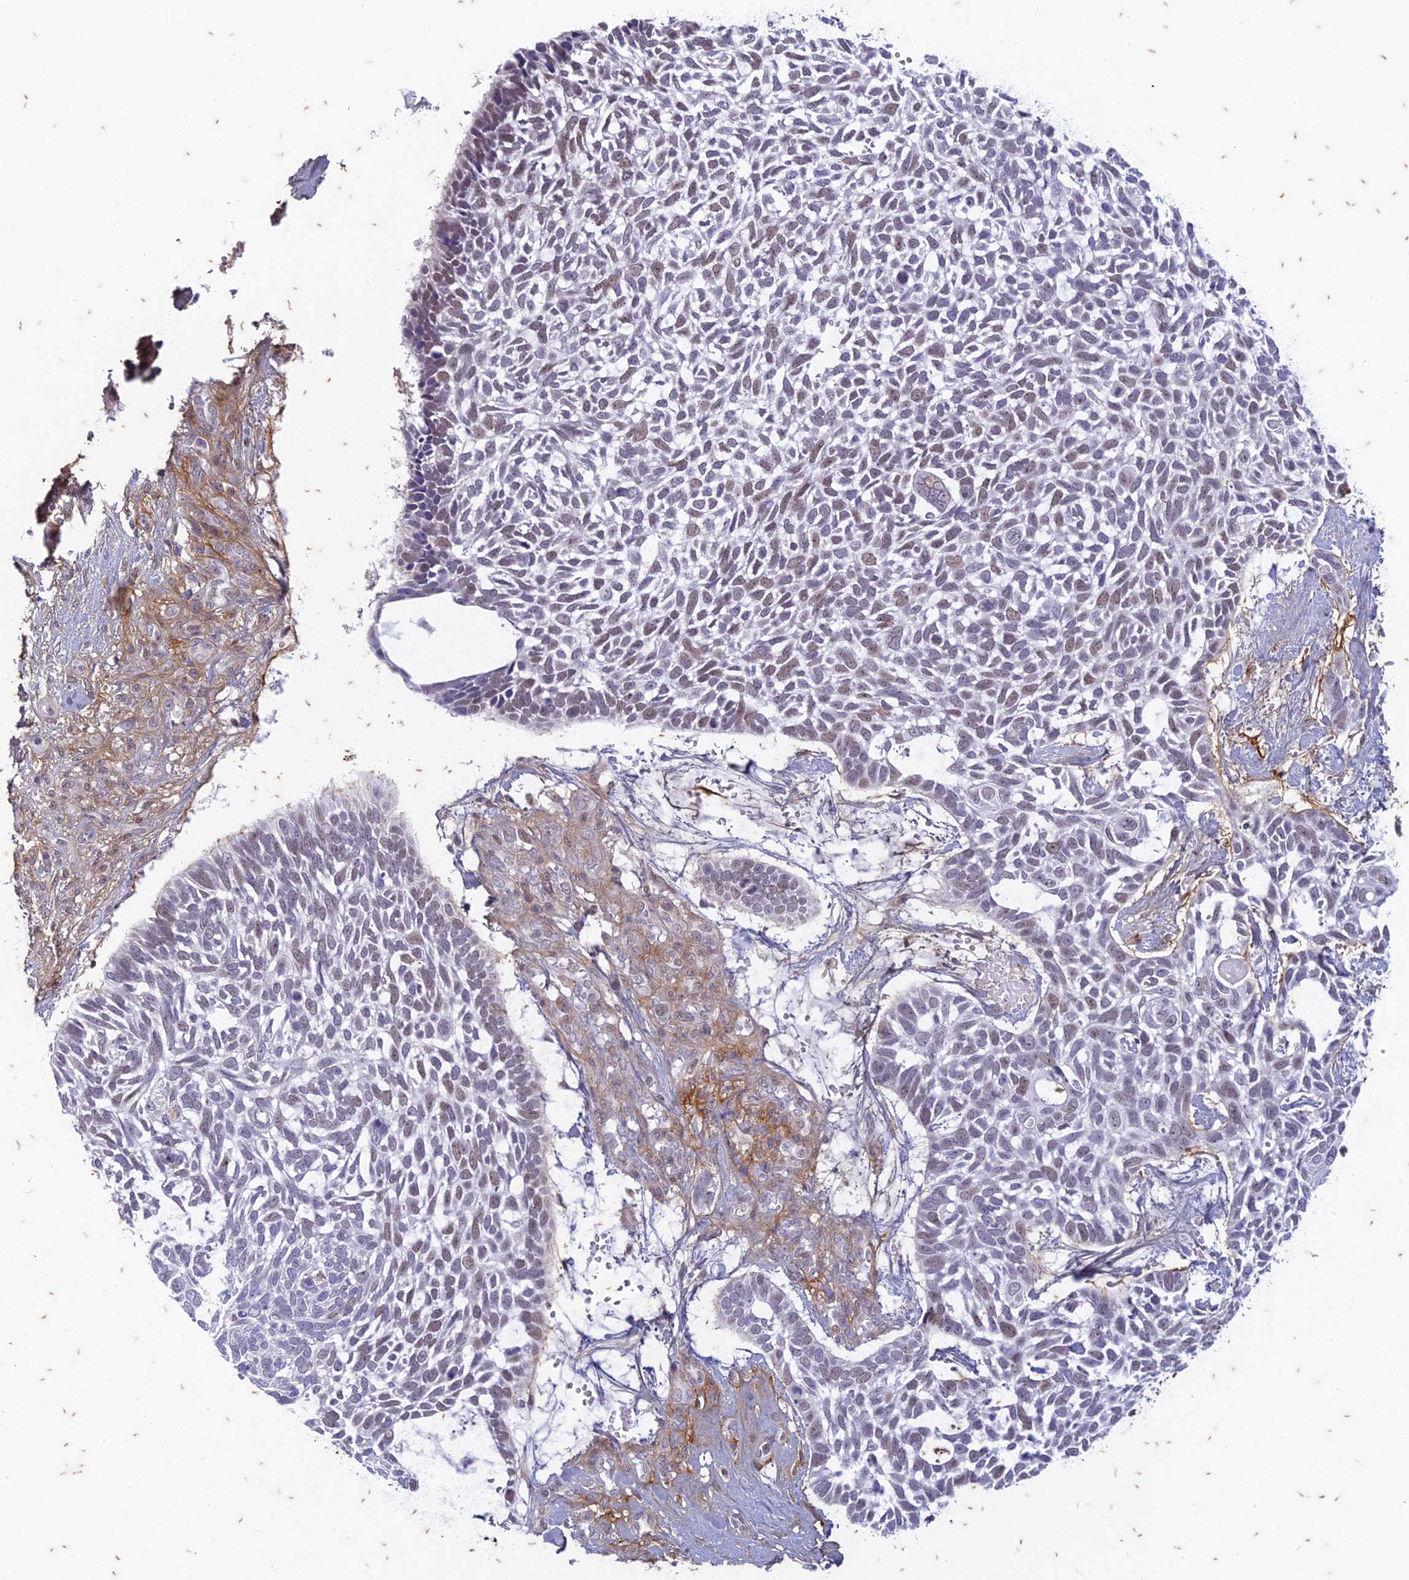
{"staining": {"intensity": "weak", "quantity": "25%-75%", "location": "nuclear"}, "tissue": "skin cancer", "cell_type": "Tumor cells", "image_type": "cancer", "snomed": [{"axis": "morphology", "description": "Basal cell carcinoma"}, {"axis": "topography", "description": "Skin"}], "caption": "Protein staining of skin cancer (basal cell carcinoma) tissue exhibits weak nuclear positivity in approximately 25%-75% of tumor cells.", "gene": "PABPN1L", "patient": {"sex": "male", "age": 88}}